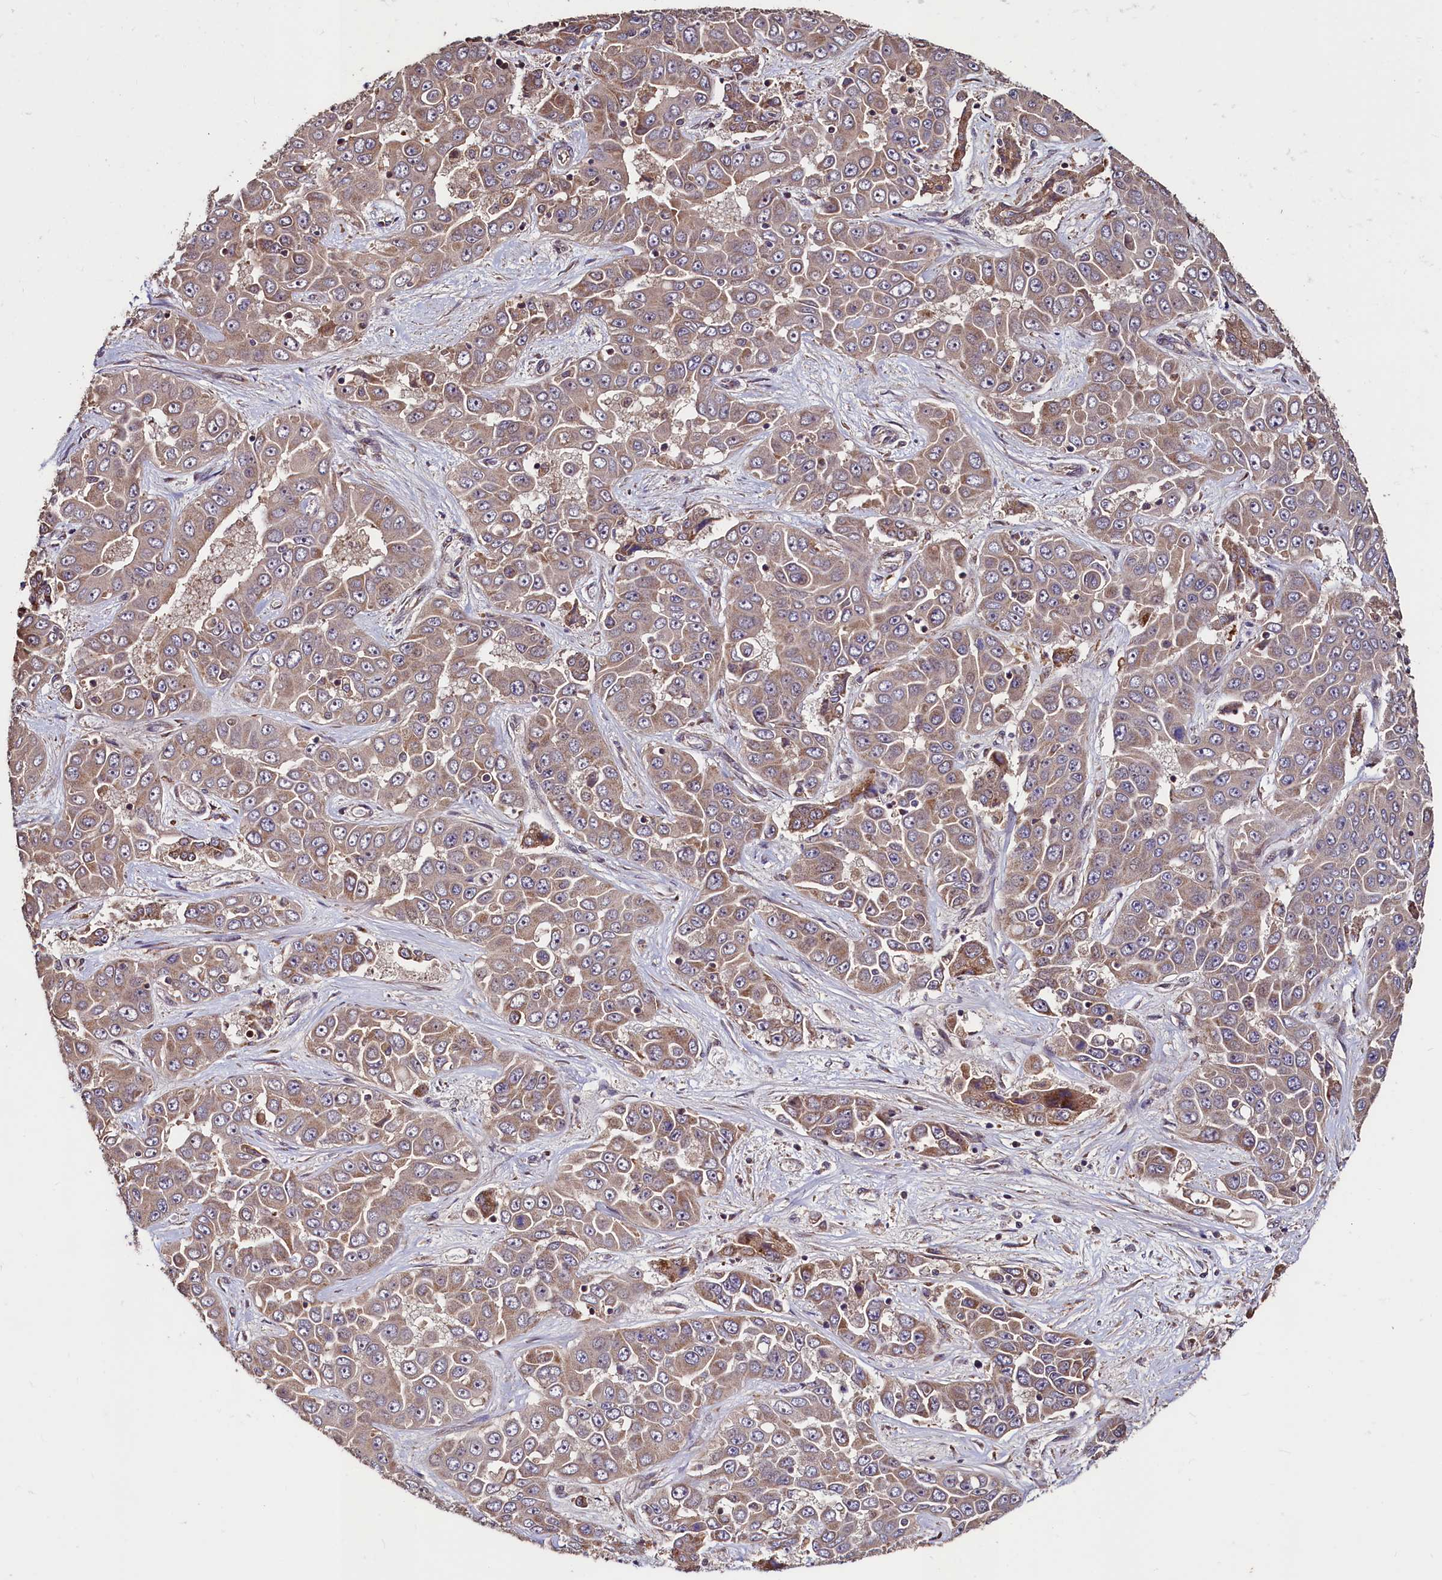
{"staining": {"intensity": "moderate", "quantity": ">75%", "location": "cytoplasmic/membranous"}, "tissue": "liver cancer", "cell_type": "Tumor cells", "image_type": "cancer", "snomed": [{"axis": "morphology", "description": "Cholangiocarcinoma"}, {"axis": "topography", "description": "Liver"}], "caption": "Protein expression by immunohistochemistry displays moderate cytoplasmic/membranous staining in about >75% of tumor cells in cholangiocarcinoma (liver). (DAB (3,3'-diaminobenzidine) IHC, brown staining for protein, blue staining for nuclei).", "gene": "RBFA", "patient": {"sex": "female", "age": 52}}